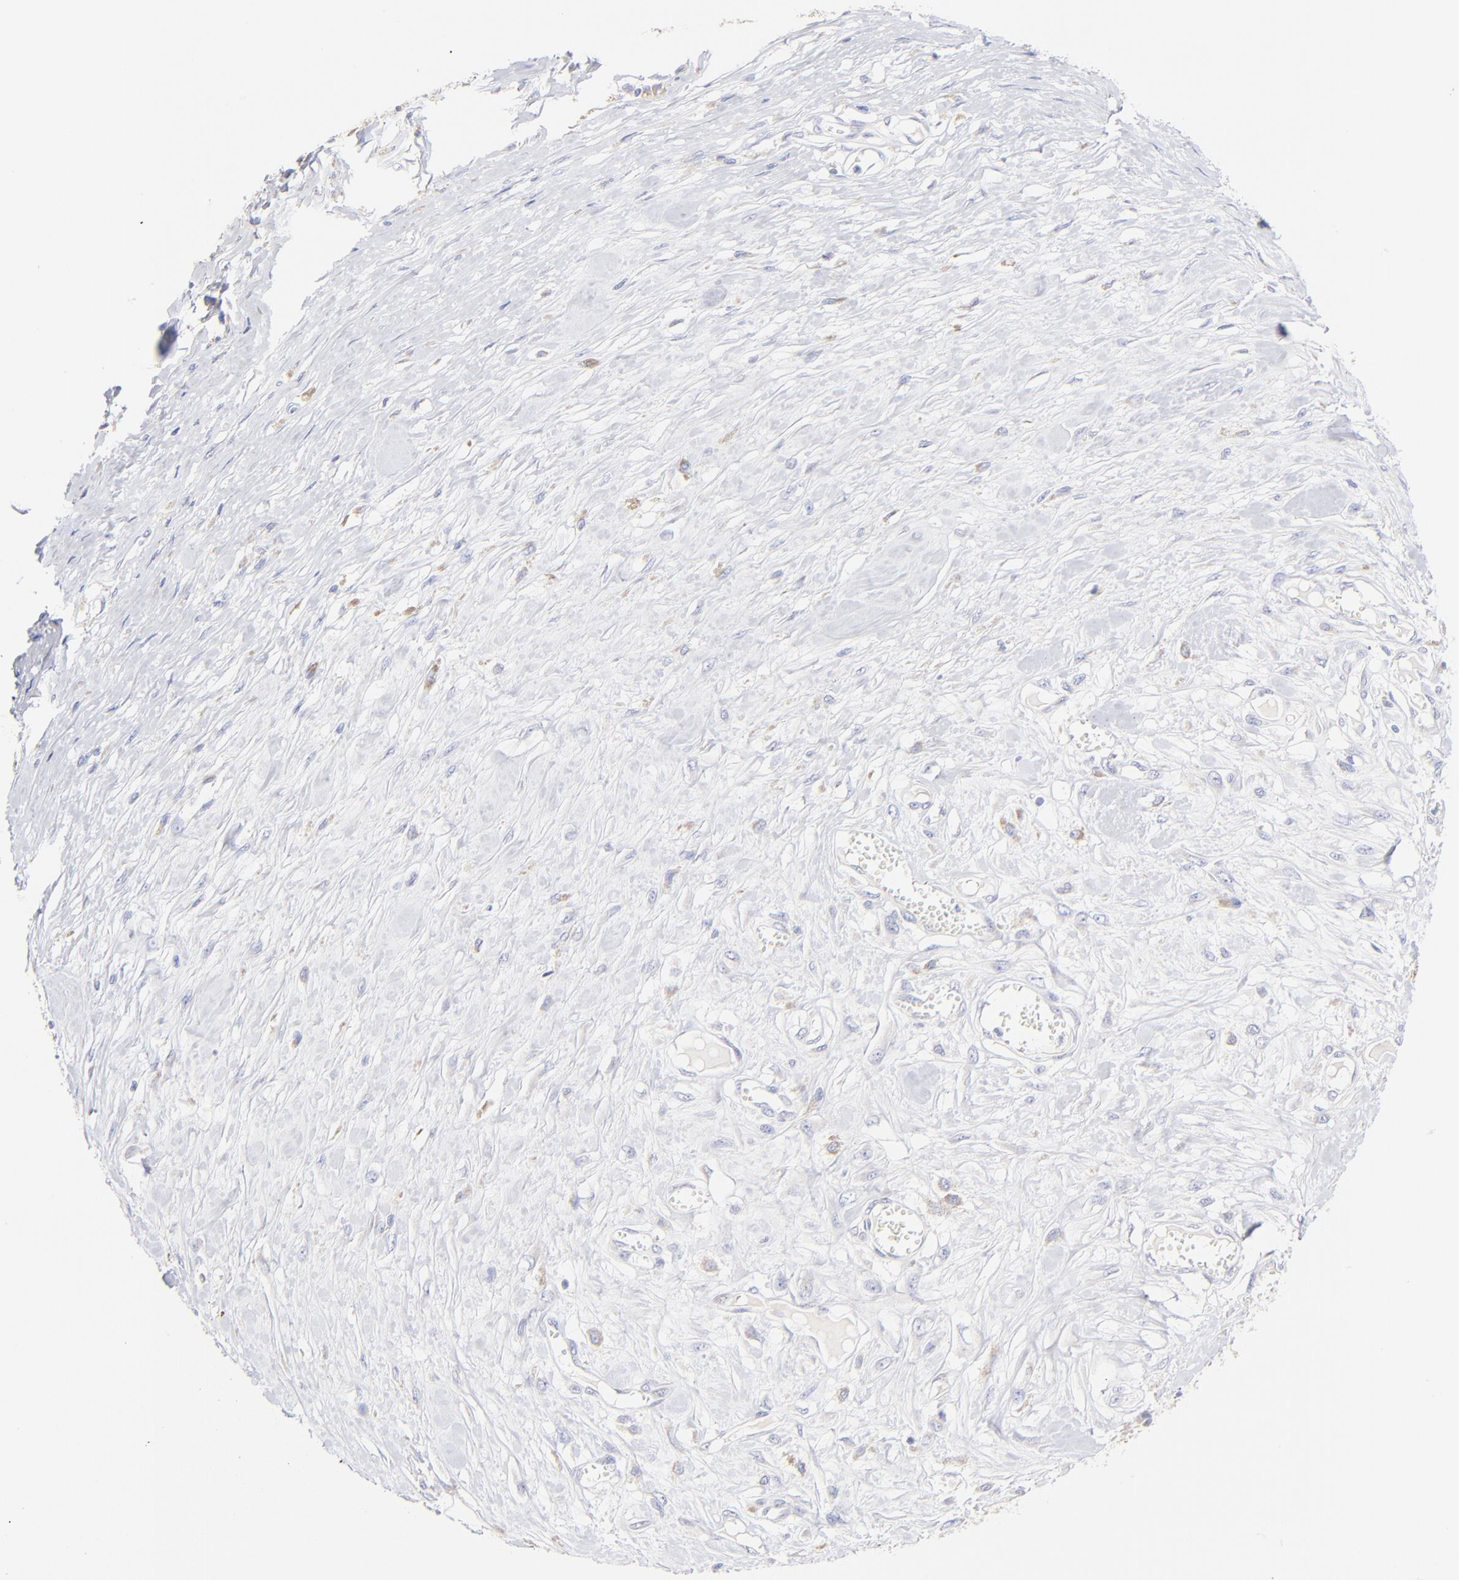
{"staining": {"intensity": "weak", "quantity": "<25%", "location": "cytoplasmic/membranous"}, "tissue": "melanoma", "cell_type": "Tumor cells", "image_type": "cancer", "snomed": [{"axis": "morphology", "description": "Malignant melanoma, Metastatic site"}, {"axis": "topography", "description": "Lymph node"}], "caption": "Malignant melanoma (metastatic site) was stained to show a protein in brown. There is no significant staining in tumor cells.", "gene": "ASB9", "patient": {"sex": "male", "age": 59}}